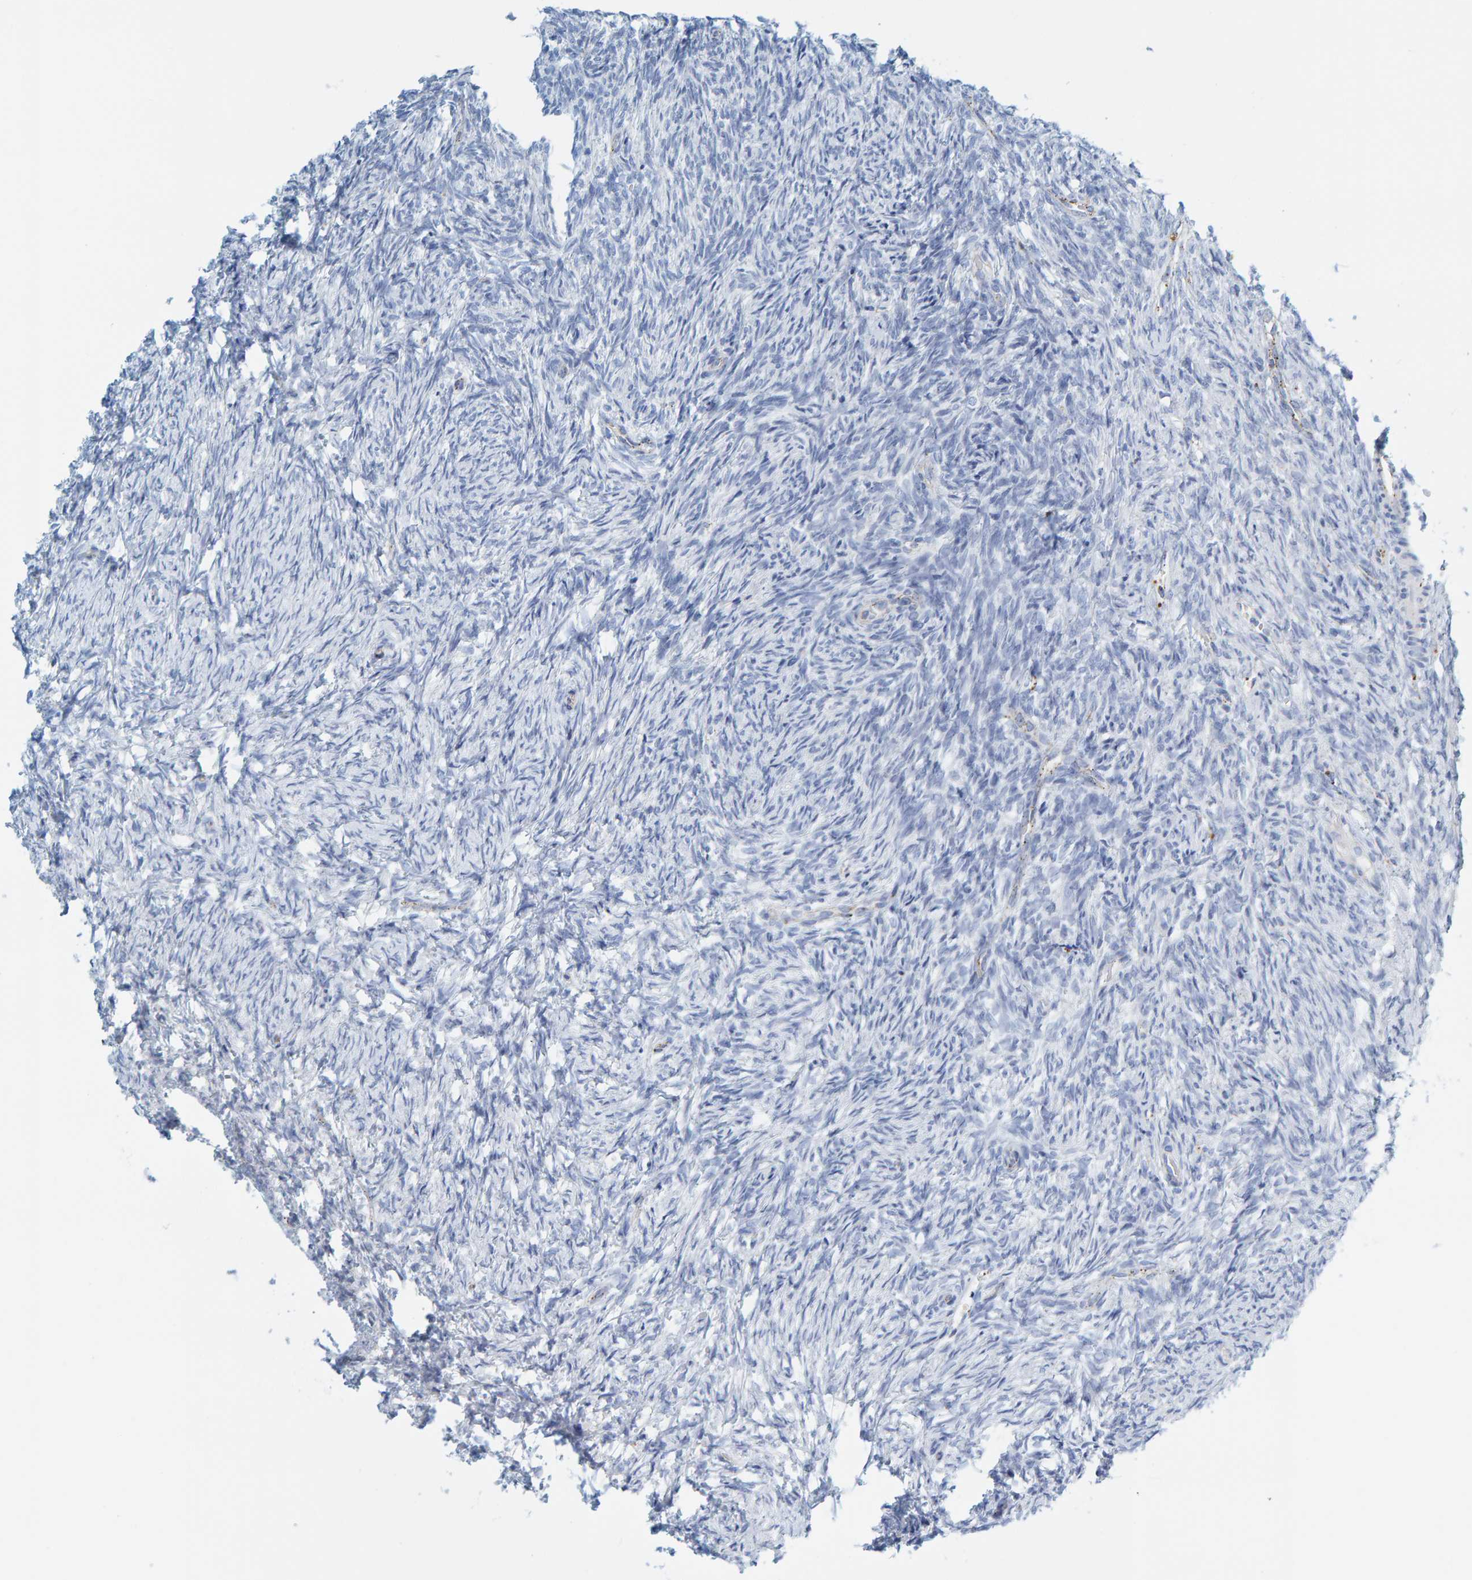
{"staining": {"intensity": "weak", "quantity": "<25%", "location": "cytoplasmic/membranous"}, "tissue": "ovary", "cell_type": "Follicle cells", "image_type": "normal", "snomed": [{"axis": "morphology", "description": "Normal tissue, NOS"}, {"axis": "topography", "description": "Ovary"}], "caption": "High power microscopy image of an immunohistochemistry micrograph of benign ovary, revealing no significant staining in follicle cells.", "gene": "BIN3", "patient": {"sex": "female", "age": 41}}